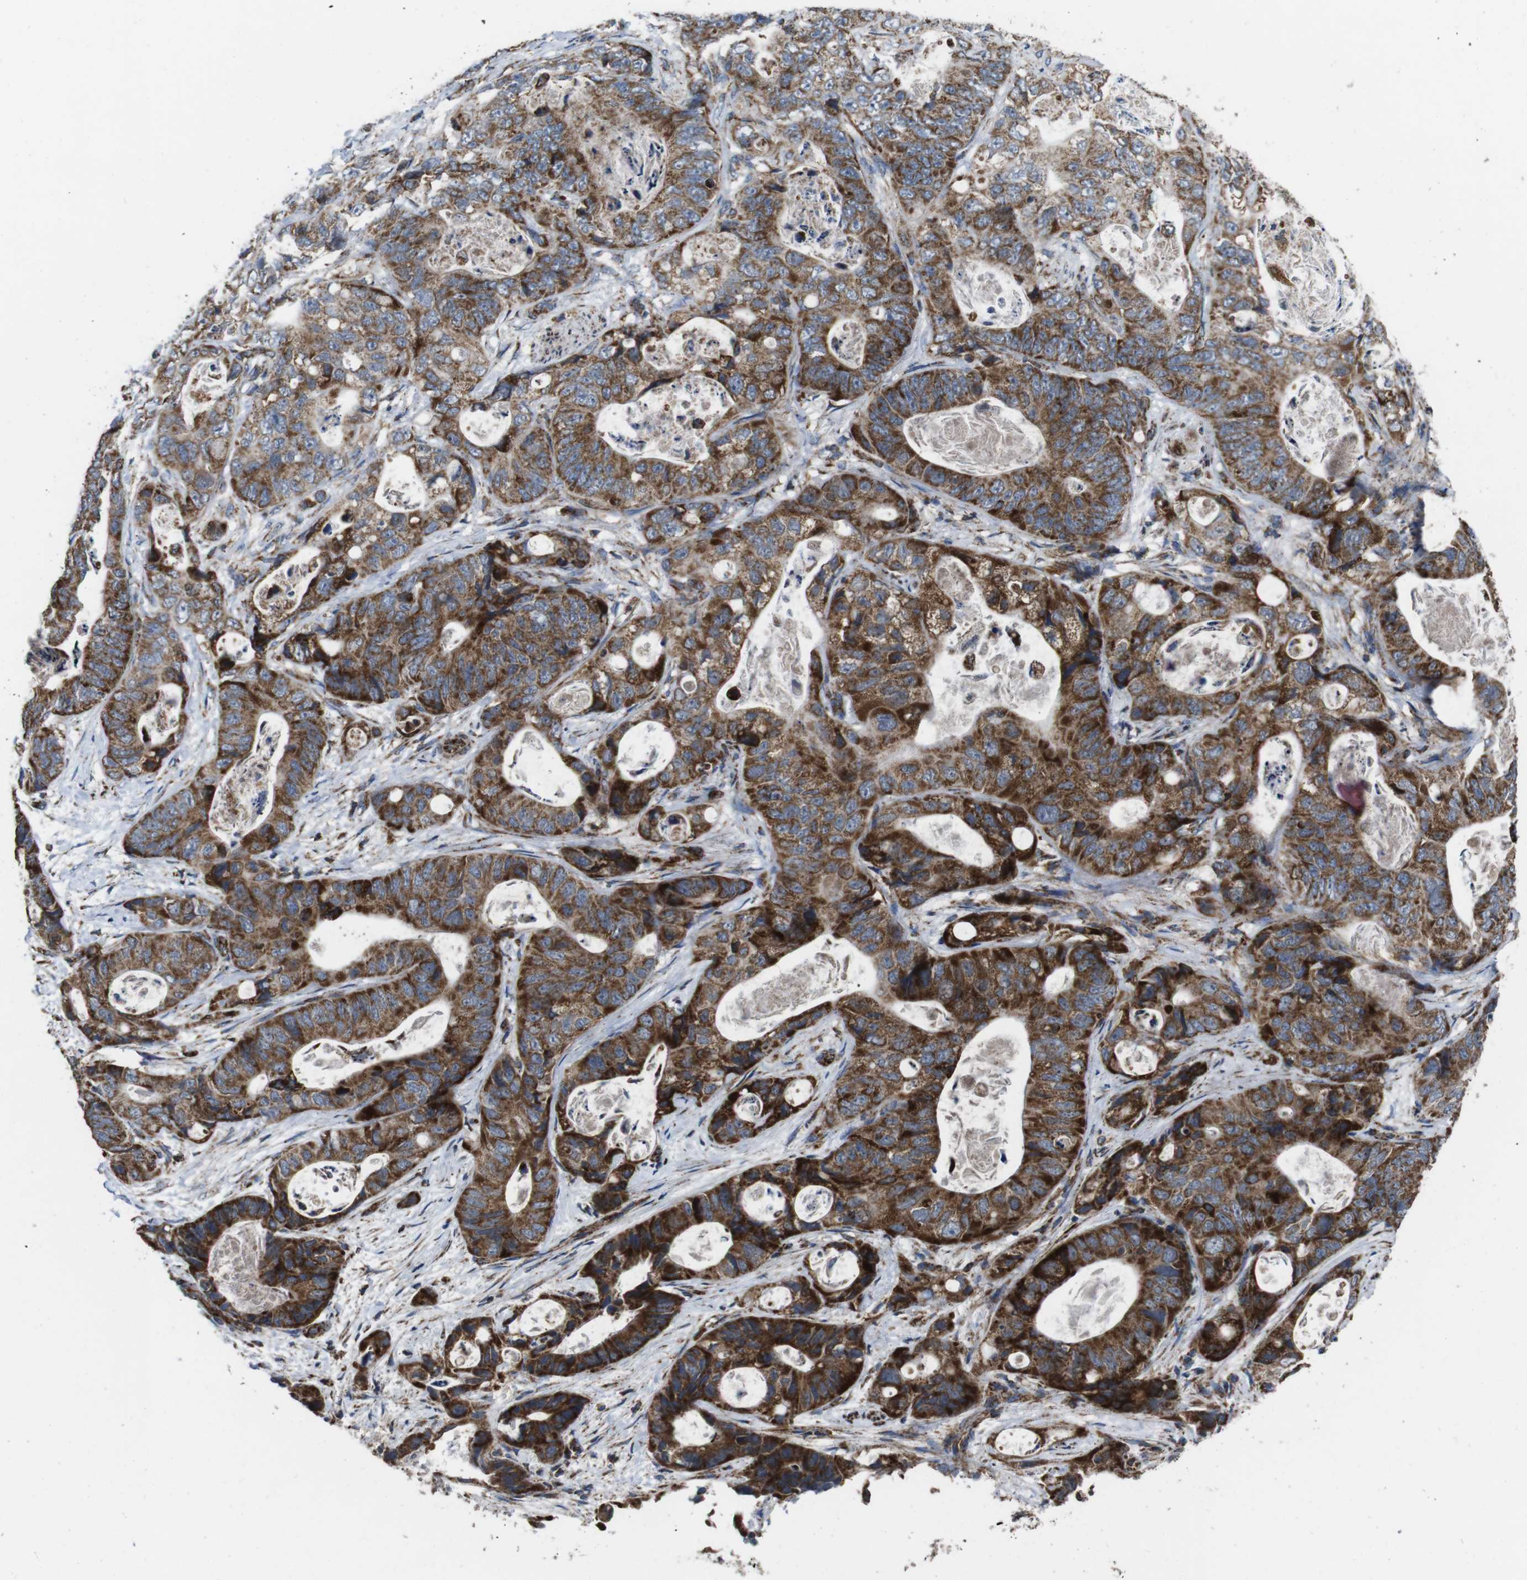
{"staining": {"intensity": "strong", "quantity": "25%-75%", "location": "cytoplasmic/membranous"}, "tissue": "stomach cancer", "cell_type": "Tumor cells", "image_type": "cancer", "snomed": [{"axis": "morphology", "description": "Adenocarcinoma, NOS"}, {"axis": "topography", "description": "Stomach"}], "caption": "IHC (DAB) staining of stomach adenocarcinoma exhibits strong cytoplasmic/membranous protein expression in about 25%-75% of tumor cells.", "gene": "HK1", "patient": {"sex": "female", "age": 89}}